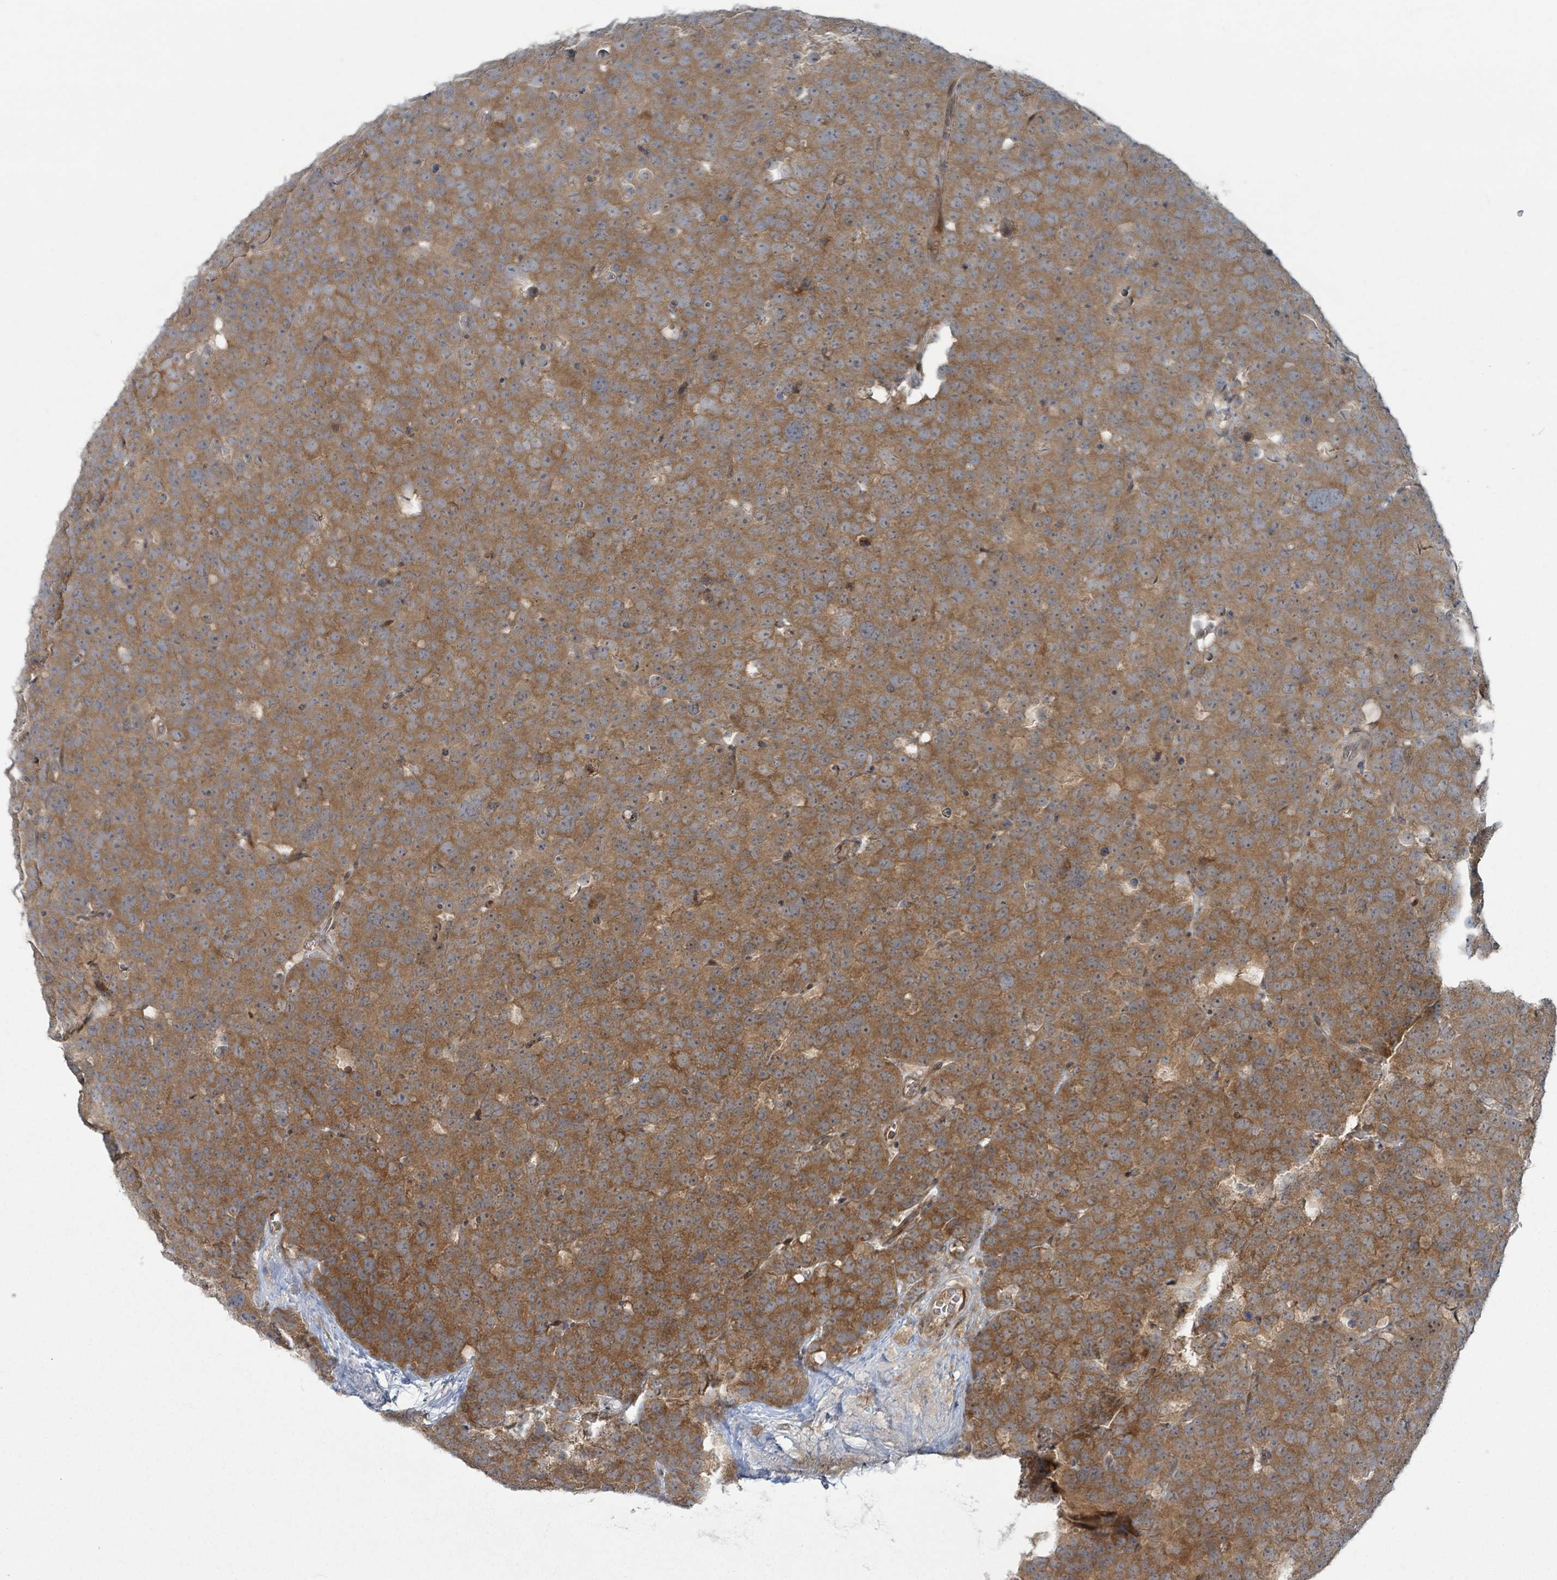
{"staining": {"intensity": "strong", "quantity": ">75%", "location": "cytoplasmic/membranous"}, "tissue": "testis cancer", "cell_type": "Tumor cells", "image_type": "cancer", "snomed": [{"axis": "morphology", "description": "Seminoma, NOS"}, {"axis": "topography", "description": "Testis"}], "caption": "Testis seminoma stained with immunohistochemistry (IHC) displays strong cytoplasmic/membranous expression in approximately >75% of tumor cells. (brown staining indicates protein expression, while blue staining denotes nuclei).", "gene": "OR51E1", "patient": {"sex": "male", "age": 71}}